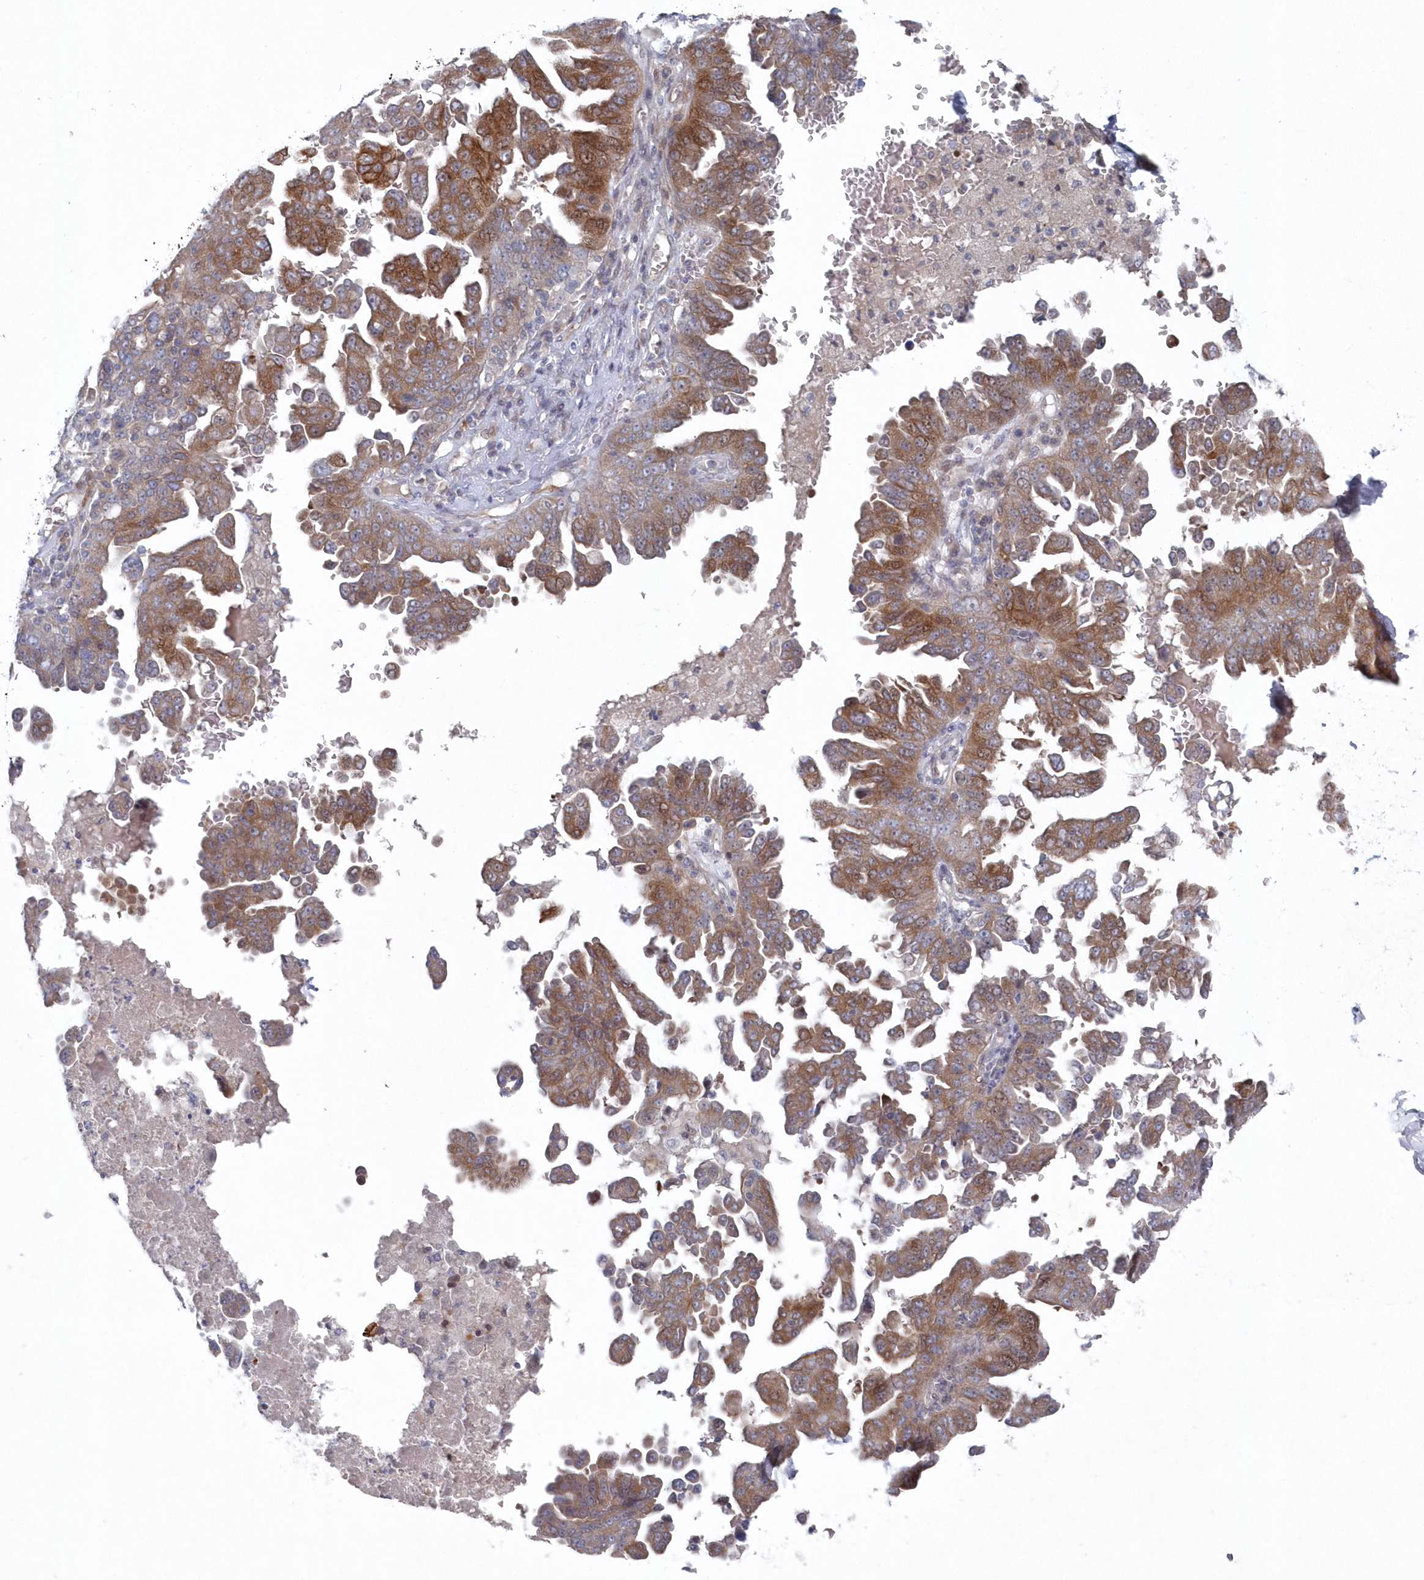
{"staining": {"intensity": "moderate", "quantity": ">75%", "location": "cytoplasmic/membranous"}, "tissue": "ovarian cancer", "cell_type": "Tumor cells", "image_type": "cancer", "snomed": [{"axis": "morphology", "description": "Carcinoma, endometroid"}, {"axis": "topography", "description": "Ovary"}], "caption": "Protein expression analysis of human ovarian endometroid carcinoma reveals moderate cytoplasmic/membranous staining in approximately >75% of tumor cells. The staining is performed using DAB (3,3'-diaminobenzidine) brown chromogen to label protein expression. The nuclei are counter-stained blue using hematoxylin.", "gene": "KIAA1586", "patient": {"sex": "female", "age": 62}}